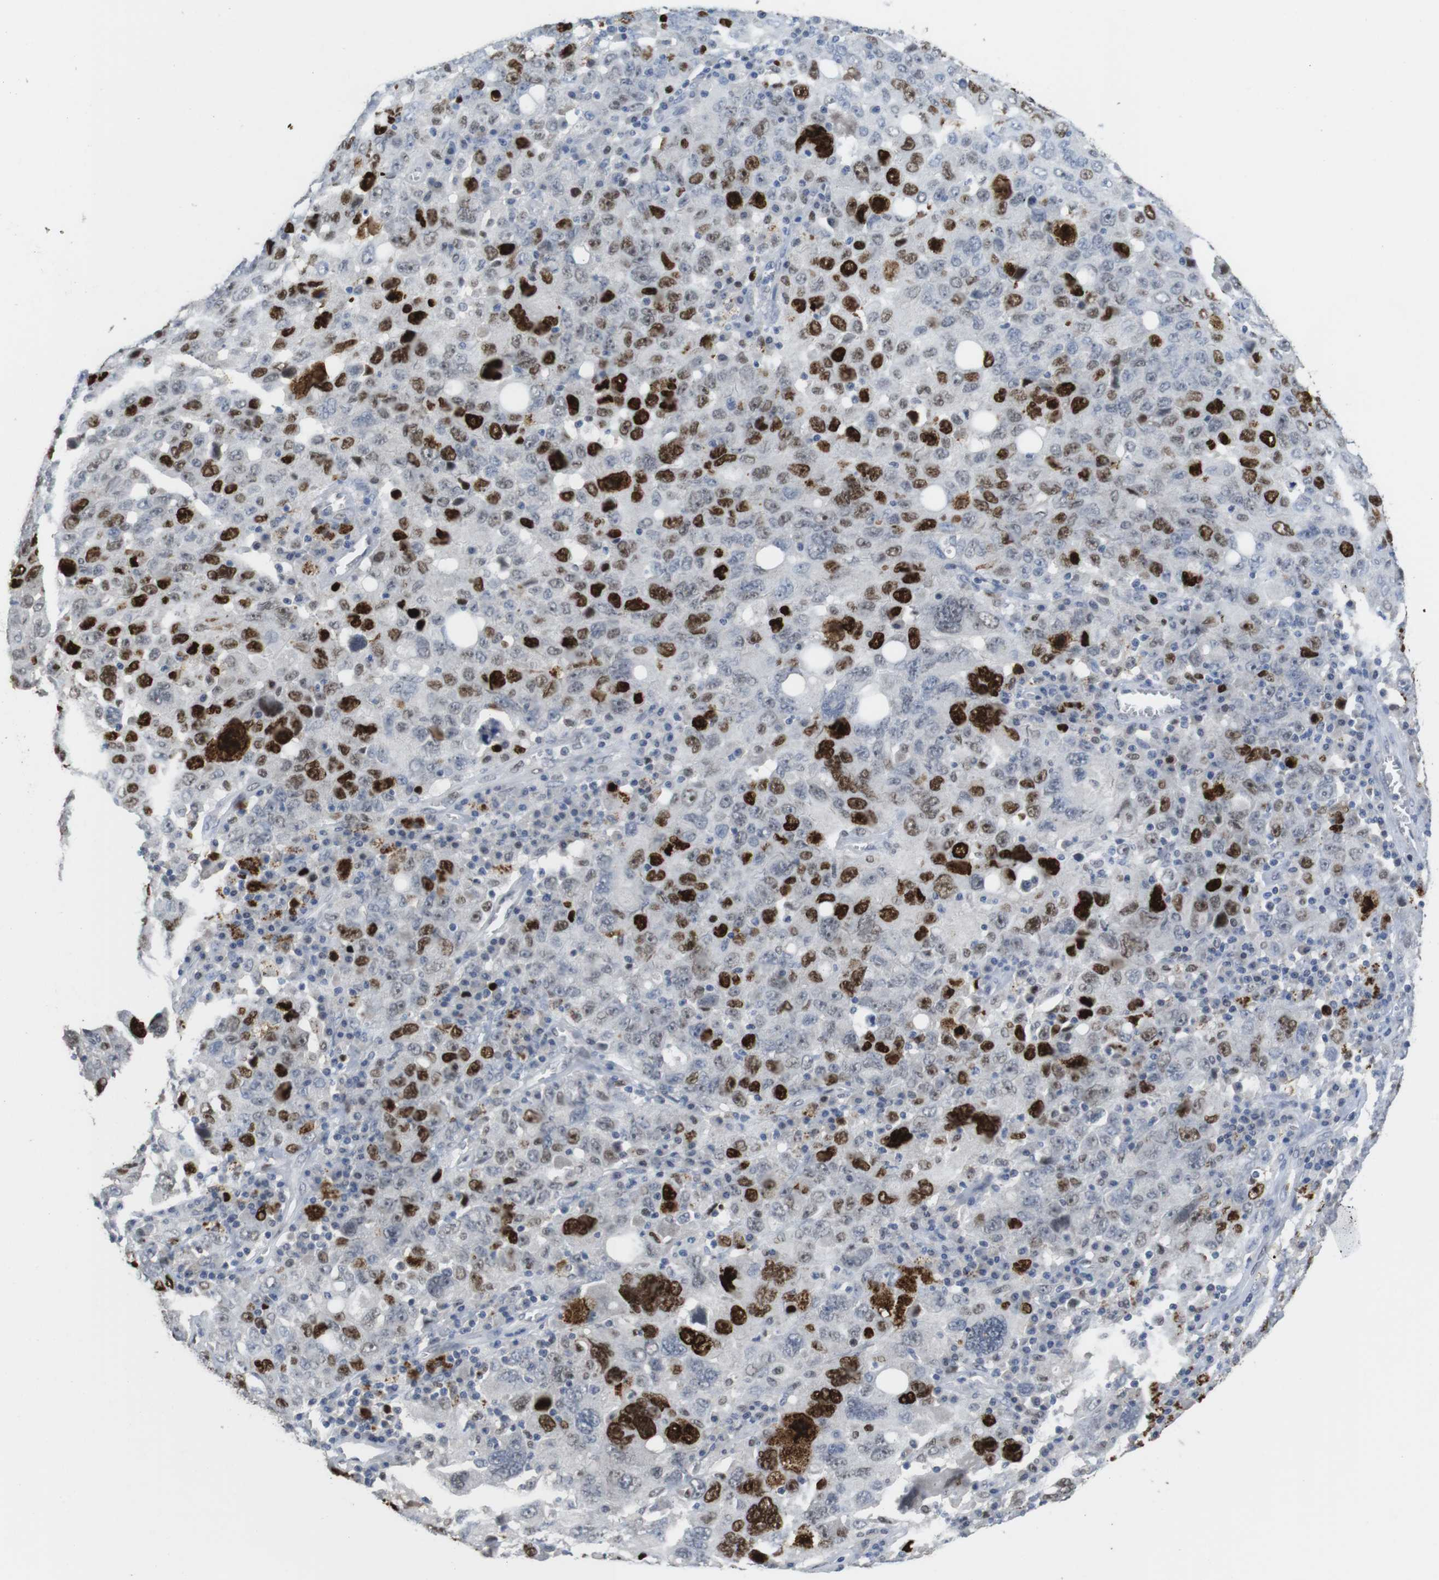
{"staining": {"intensity": "strong", "quantity": "25%-75%", "location": "nuclear"}, "tissue": "ovarian cancer", "cell_type": "Tumor cells", "image_type": "cancer", "snomed": [{"axis": "morphology", "description": "Carcinoma, endometroid"}, {"axis": "topography", "description": "Ovary"}], "caption": "Tumor cells demonstrate high levels of strong nuclear expression in about 25%-75% of cells in ovarian cancer (endometroid carcinoma).", "gene": "KPNA2", "patient": {"sex": "female", "age": 62}}